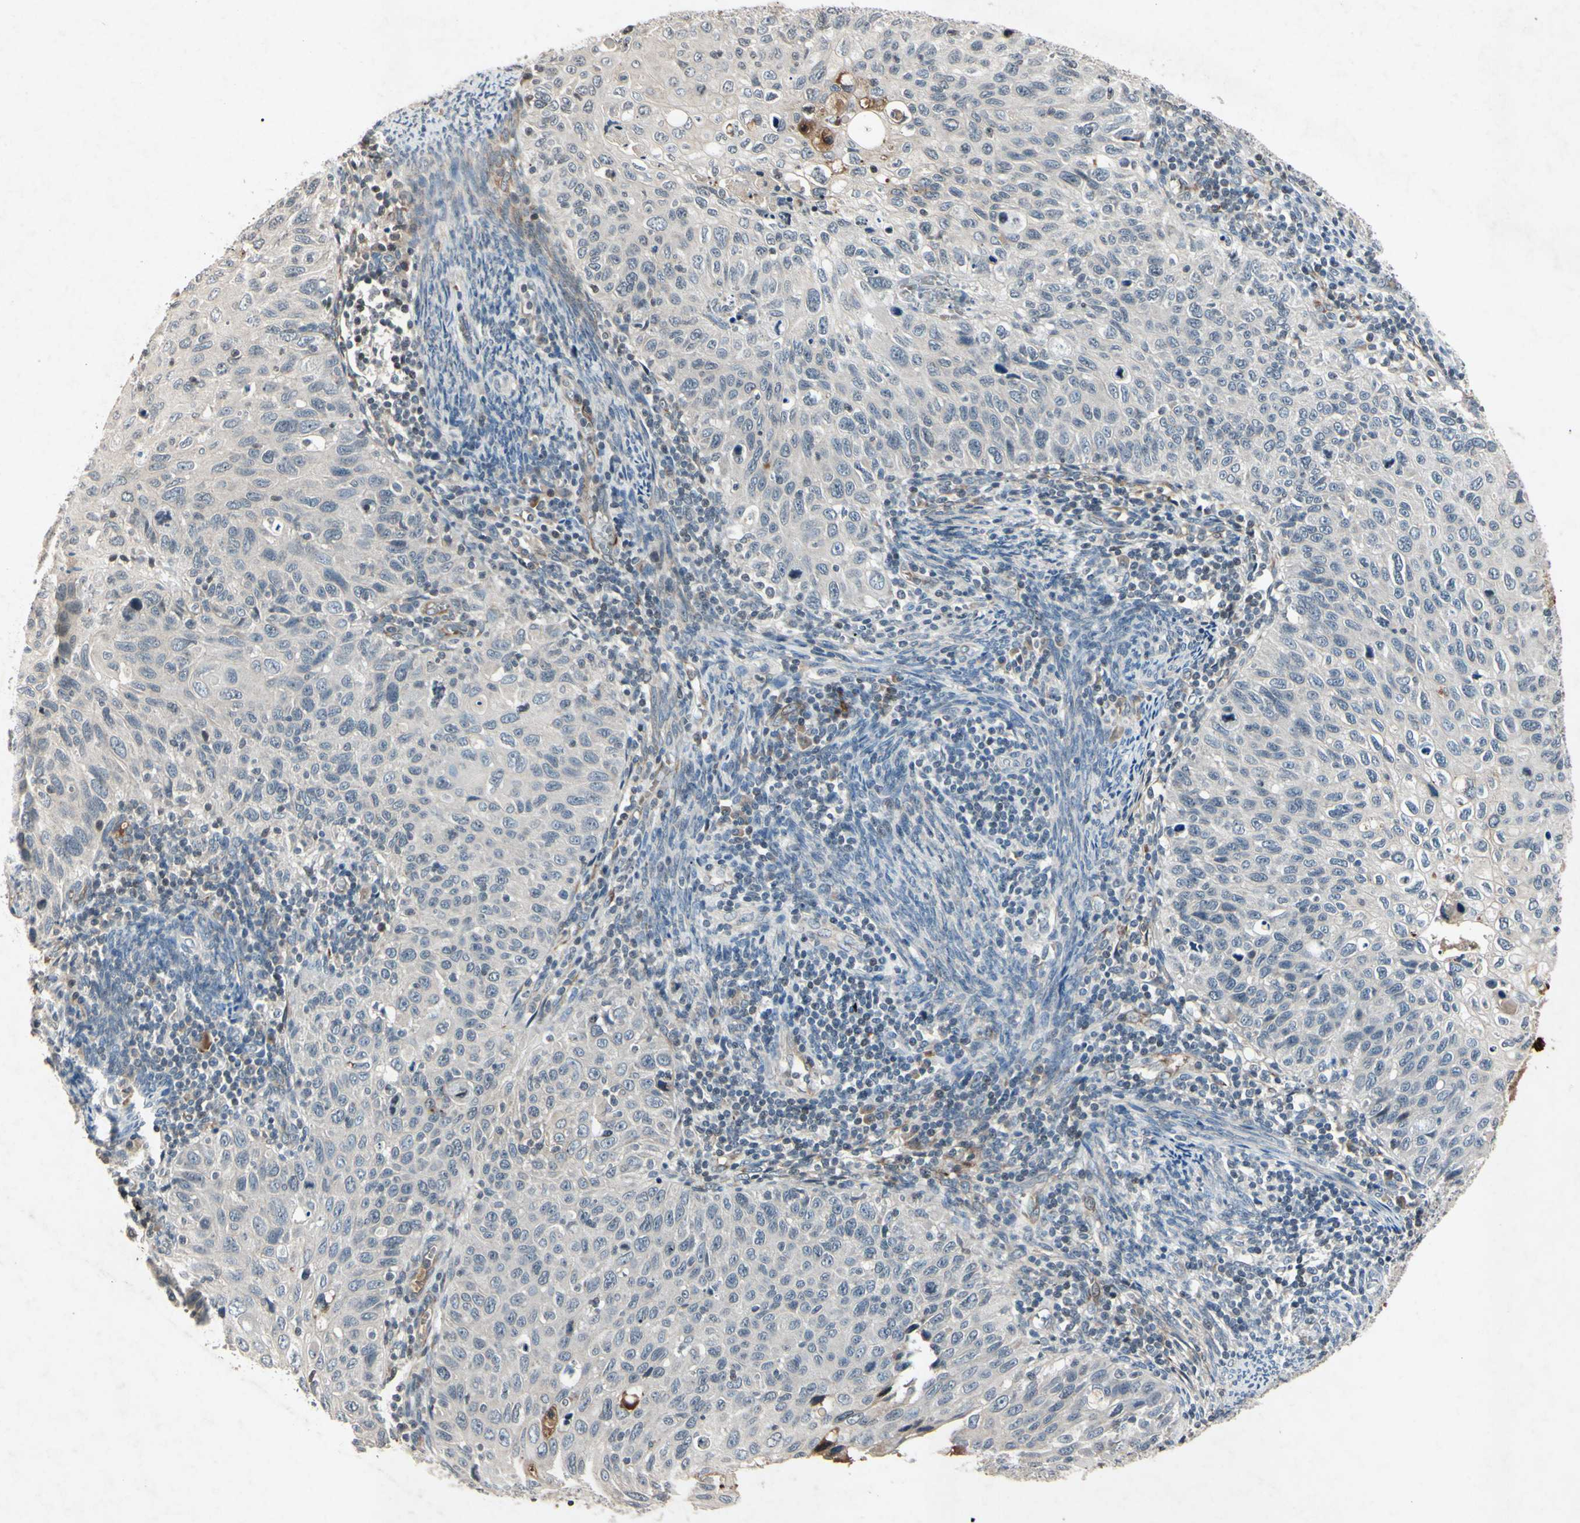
{"staining": {"intensity": "negative", "quantity": "none", "location": "none"}, "tissue": "cervical cancer", "cell_type": "Tumor cells", "image_type": "cancer", "snomed": [{"axis": "morphology", "description": "Squamous cell carcinoma, NOS"}, {"axis": "topography", "description": "Cervix"}], "caption": "Immunohistochemistry (IHC) photomicrograph of human cervical cancer stained for a protein (brown), which shows no staining in tumor cells.", "gene": "AEBP1", "patient": {"sex": "female", "age": 70}}